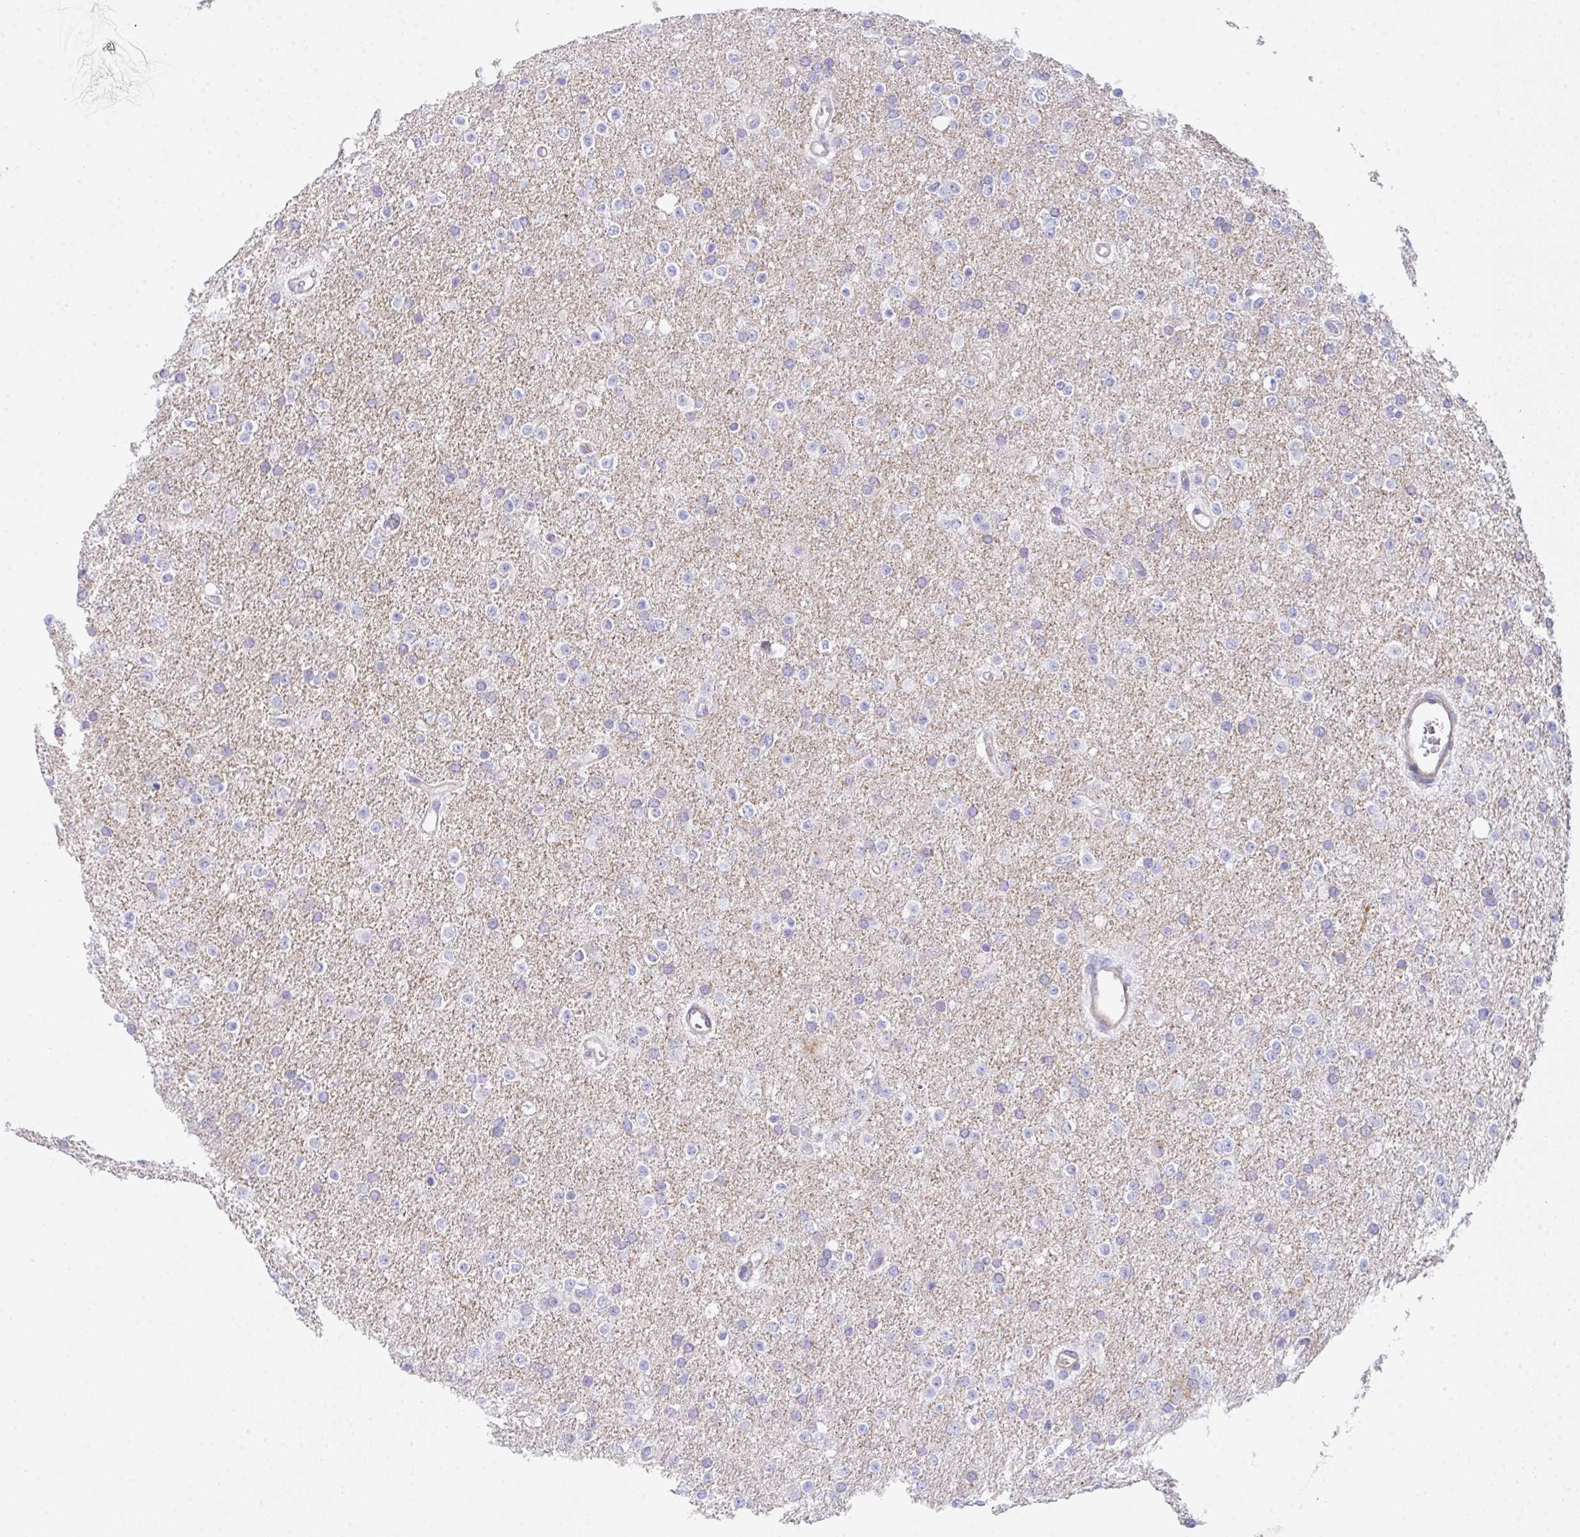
{"staining": {"intensity": "negative", "quantity": "none", "location": "none"}, "tissue": "glioma", "cell_type": "Tumor cells", "image_type": "cancer", "snomed": [{"axis": "morphology", "description": "Glioma, malignant, Low grade"}, {"axis": "topography", "description": "Brain"}], "caption": "There is no significant staining in tumor cells of low-grade glioma (malignant). Nuclei are stained in blue.", "gene": "CEP170B", "patient": {"sex": "female", "age": 34}}